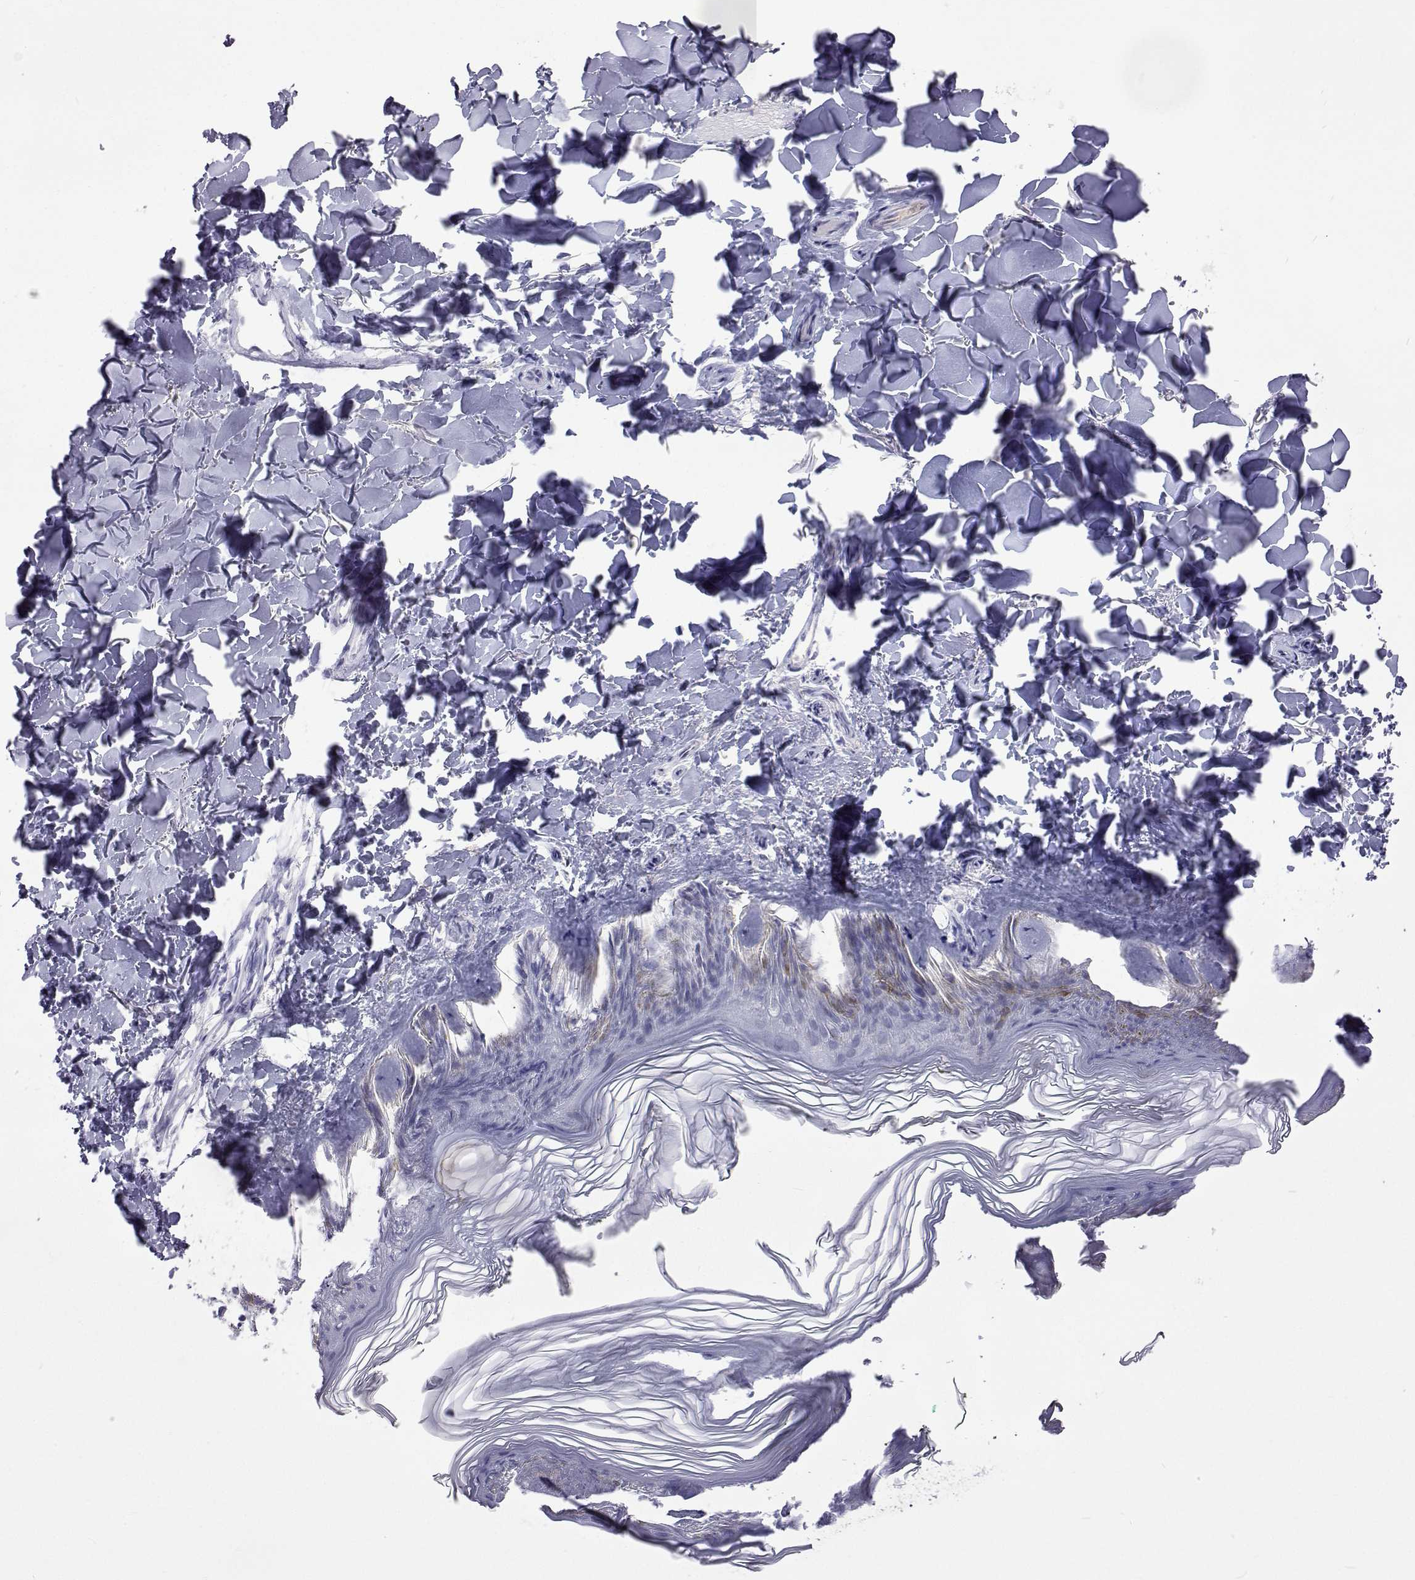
{"staining": {"intensity": "negative", "quantity": "none", "location": "none"}, "tissue": "skin", "cell_type": "Fibroblasts", "image_type": "normal", "snomed": [{"axis": "morphology", "description": "Normal tissue, NOS"}, {"axis": "topography", "description": "Skin"}, {"axis": "topography", "description": "Peripheral nerve tissue"}], "caption": "Immunohistochemistry of benign skin displays no expression in fibroblasts. (Stains: DAB IHC with hematoxylin counter stain, Microscopy: brightfield microscopy at high magnification).", "gene": "GALM", "patient": {"sex": "female", "age": 45}}